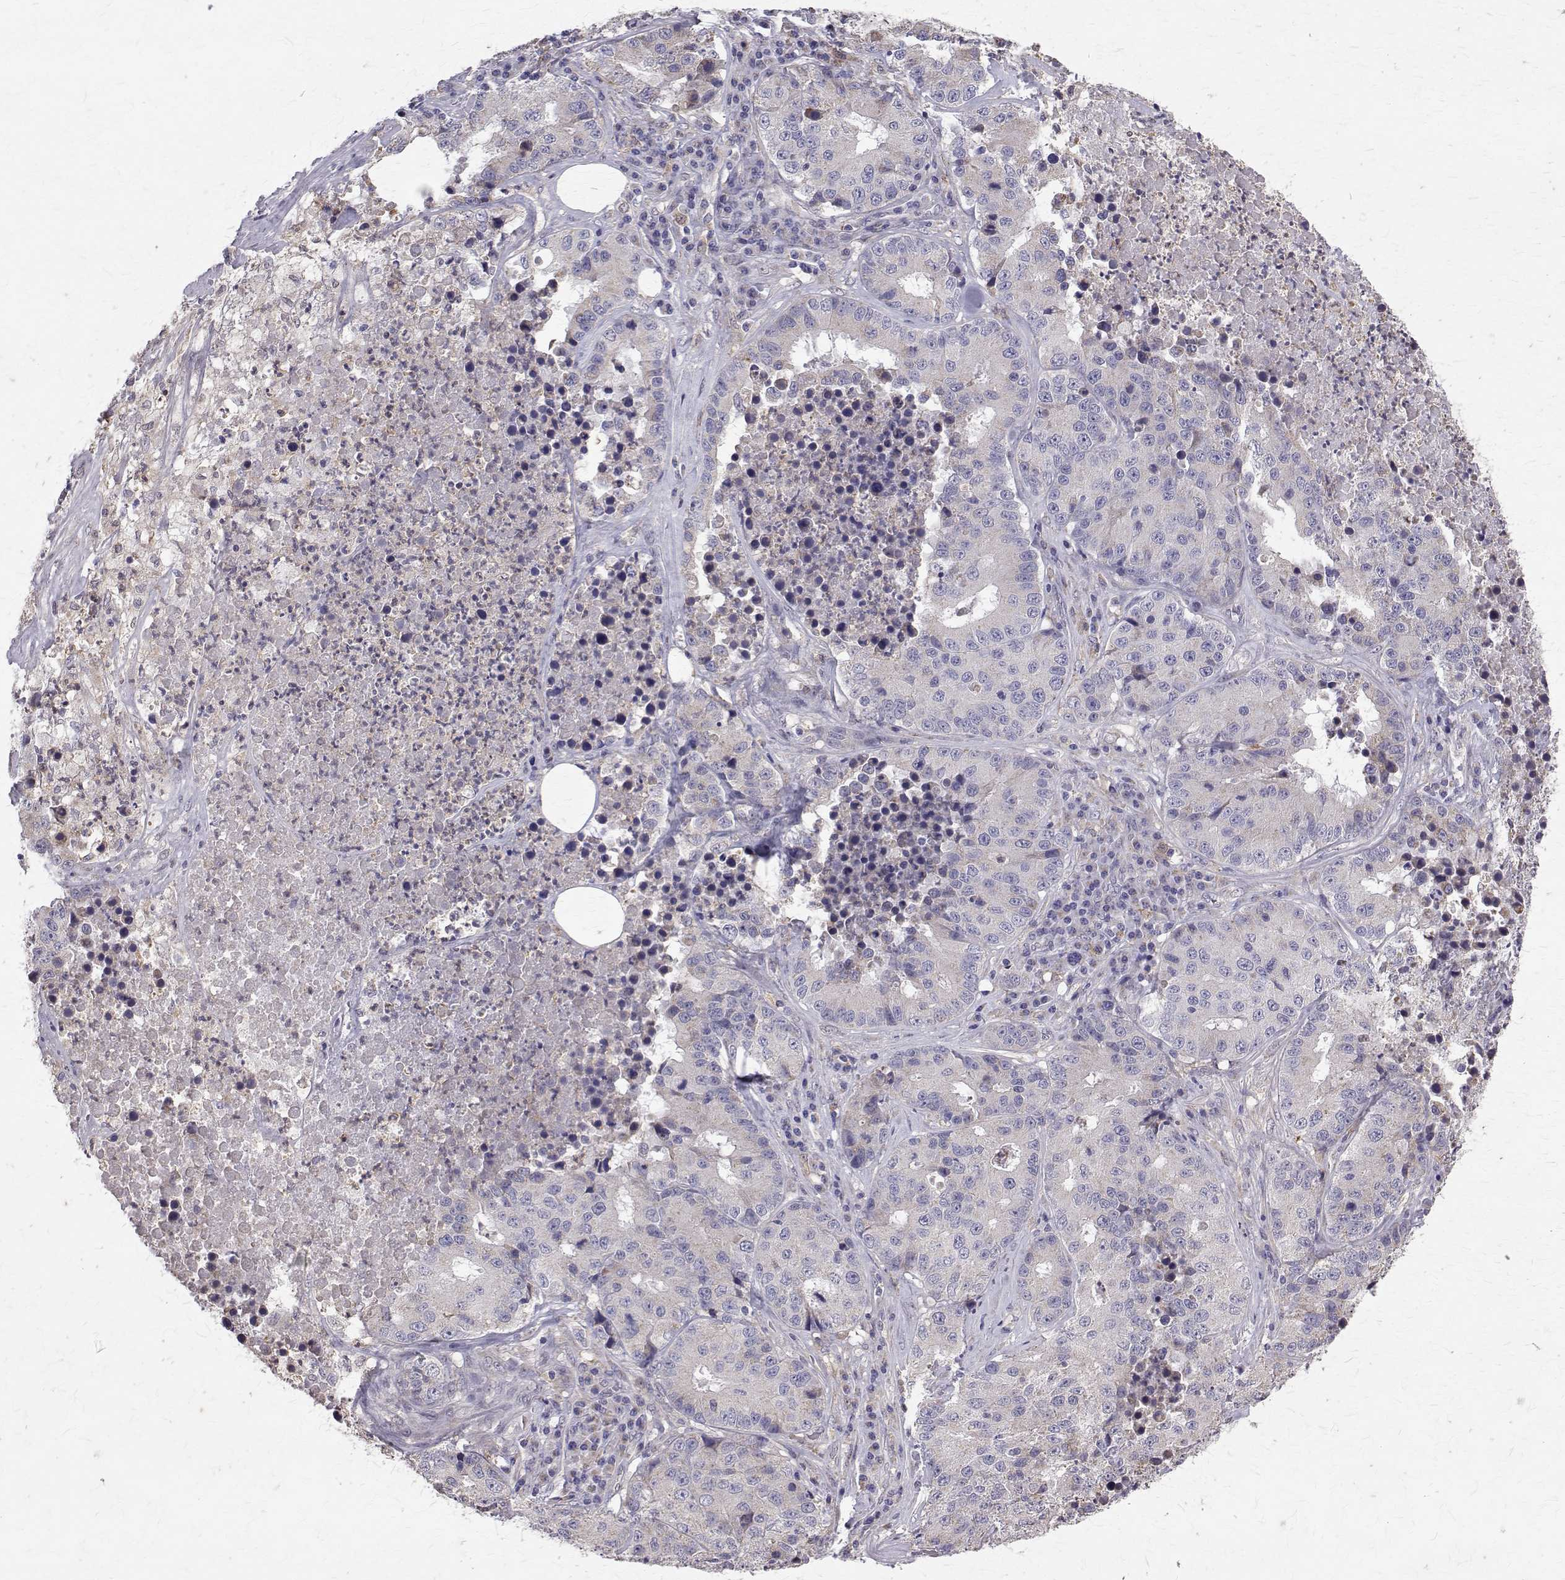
{"staining": {"intensity": "negative", "quantity": "none", "location": "none"}, "tissue": "stomach cancer", "cell_type": "Tumor cells", "image_type": "cancer", "snomed": [{"axis": "morphology", "description": "Adenocarcinoma, NOS"}, {"axis": "topography", "description": "Stomach"}], "caption": "Human stomach adenocarcinoma stained for a protein using immunohistochemistry (IHC) demonstrates no positivity in tumor cells.", "gene": "CCDC89", "patient": {"sex": "male", "age": 71}}